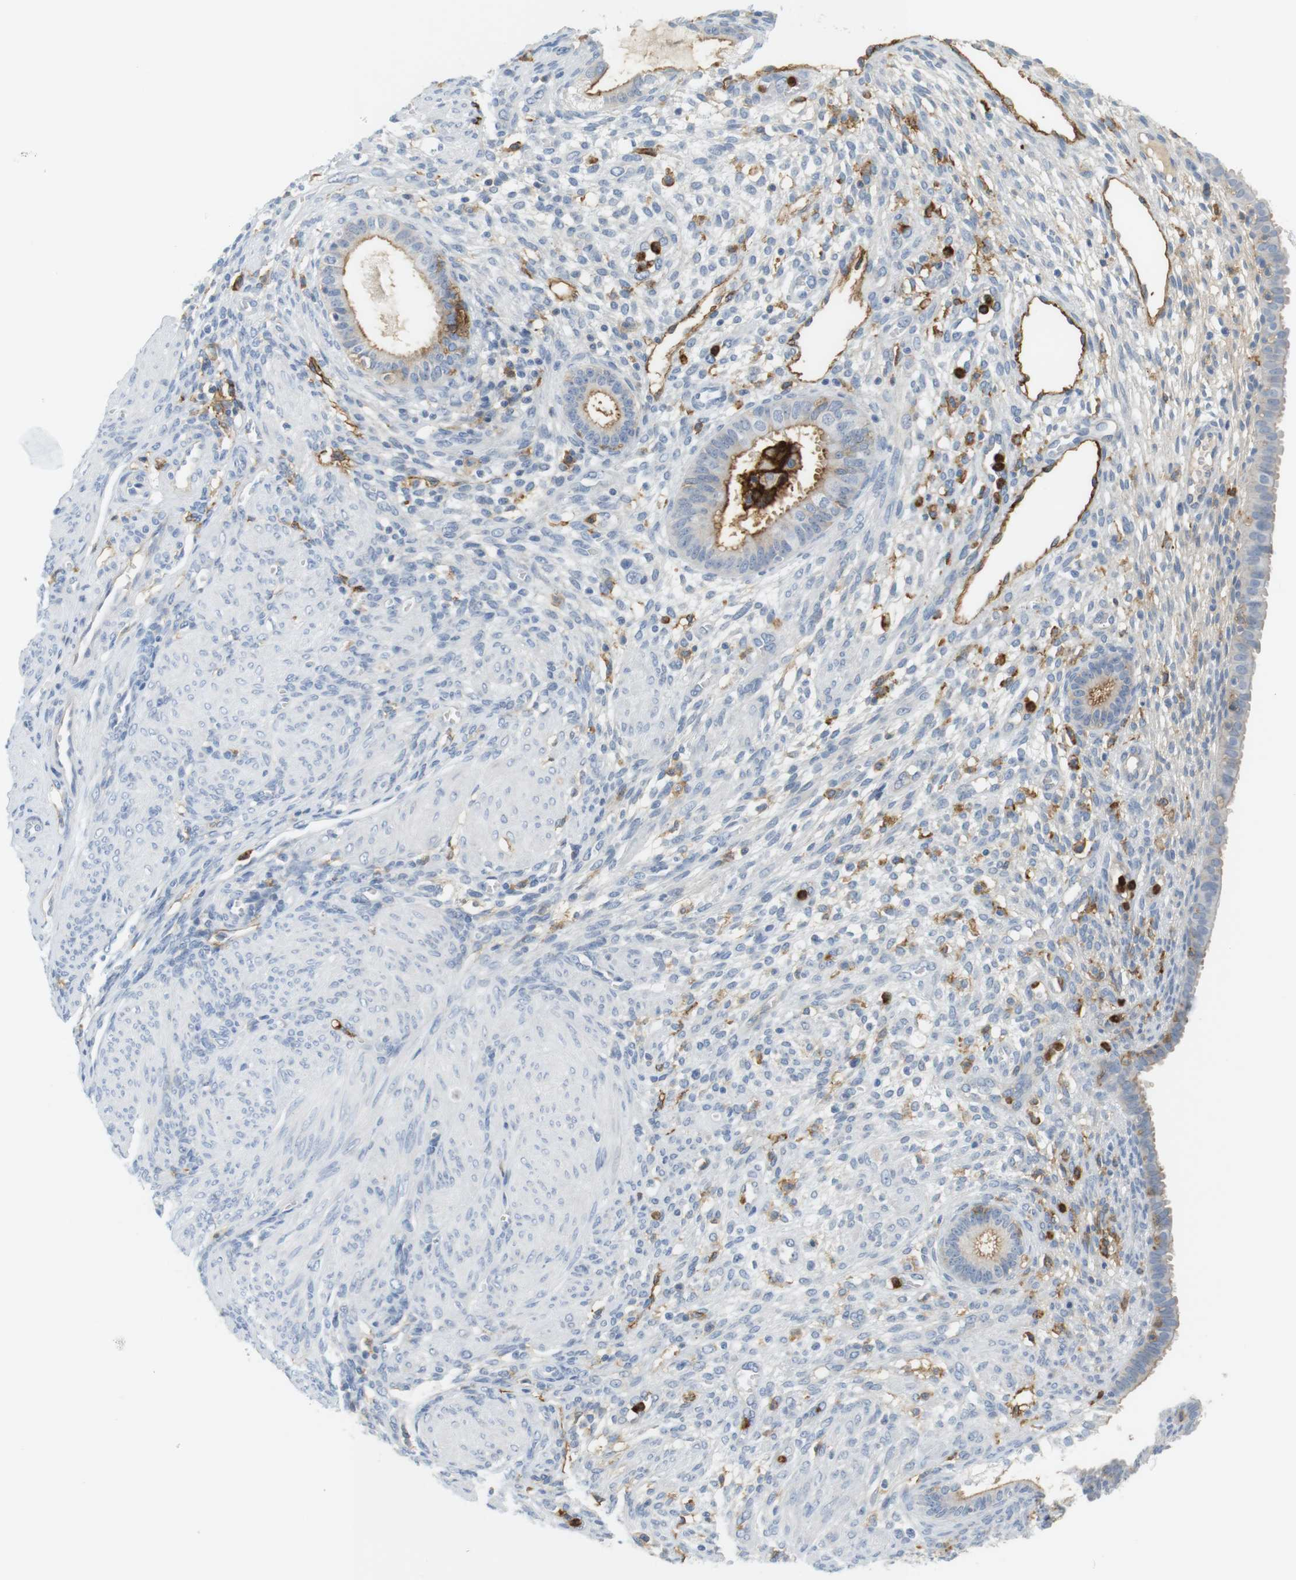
{"staining": {"intensity": "moderate", "quantity": "<25%", "location": "cytoplasmic/membranous"}, "tissue": "endometrium", "cell_type": "Cells in endometrial stroma", "image_type": "normal", "snomed": [{"axis": "morphology", "description": "Normal tissue, NOS"}, {"axis": "topography", "description": "Endometrium"}], "caption": "Immunohistochemical staining of unremarkable human endometrium shows moderate cytoplasmic/membranous protein staining in approximately <25% of cells in endometrial stroma.", "gene": "SIRPA", "patient": {"sex": "female", "age": 72}}